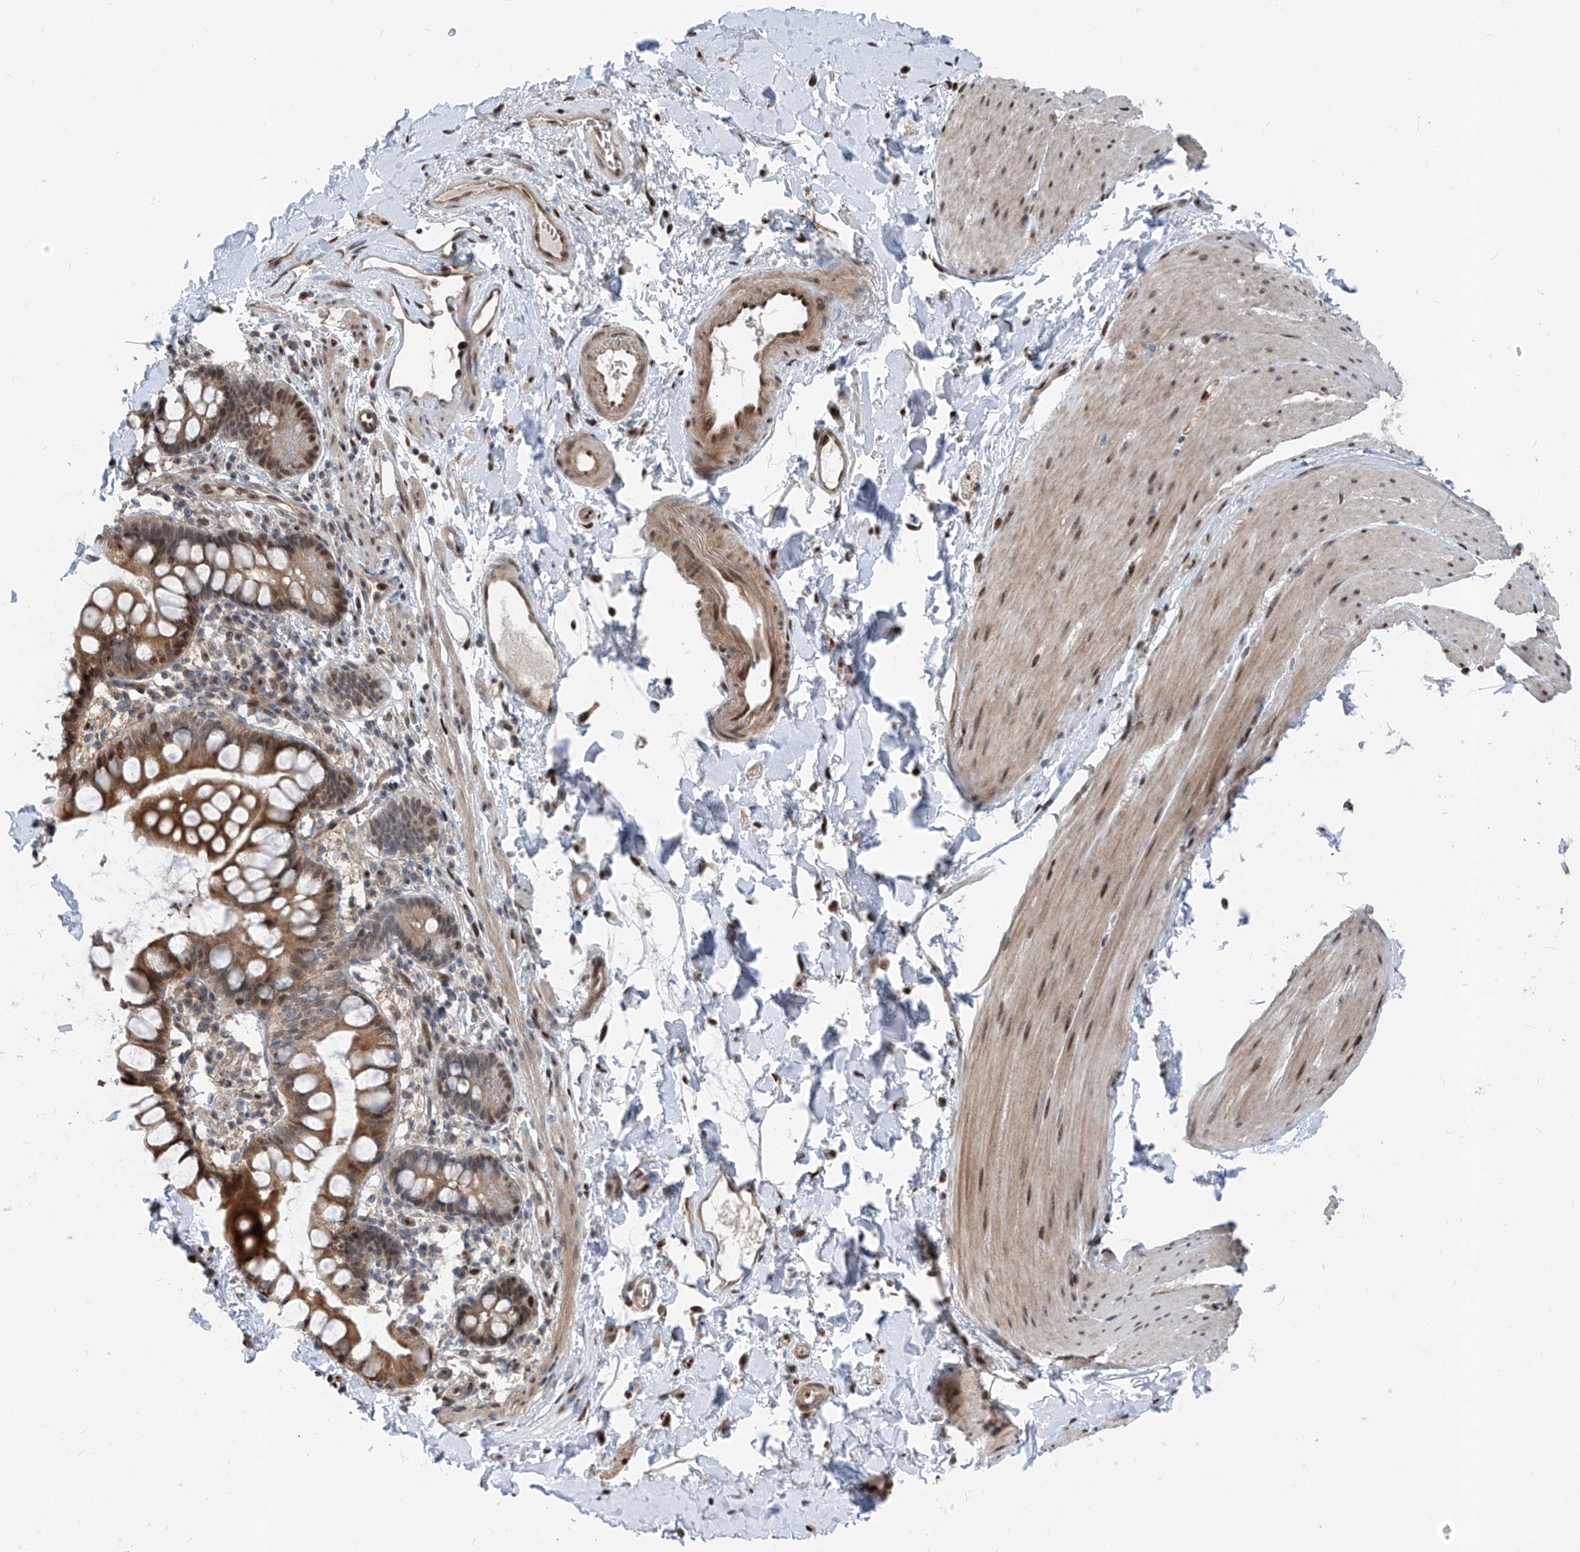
{"staining": {"intensity": "moderate", "quantity": ">75%", "location": "nuclear"}, "tissue": "smooth muscle", "cell_type": "Smooth muscle cells", "image_type": "normal", "snomed": [{"axis": "morphology", "description": "Normal tissue, NOS"}, {"axis": "topography", "description": "Smooth muscle"}, {"axis": "topography", "description": "Small intestine"}], "caption": "Immunohistochemistry histopathology image of benign smooth muscle: smooth muscle stained using immunohistochemistry reveals medium levels of moderate protein expression localized specifically in the nuclear of smooth muscle cells, appearing as a nuclear brown color.", "gene": "RBP7", "patient": {"sex": "female", "age": 84}}